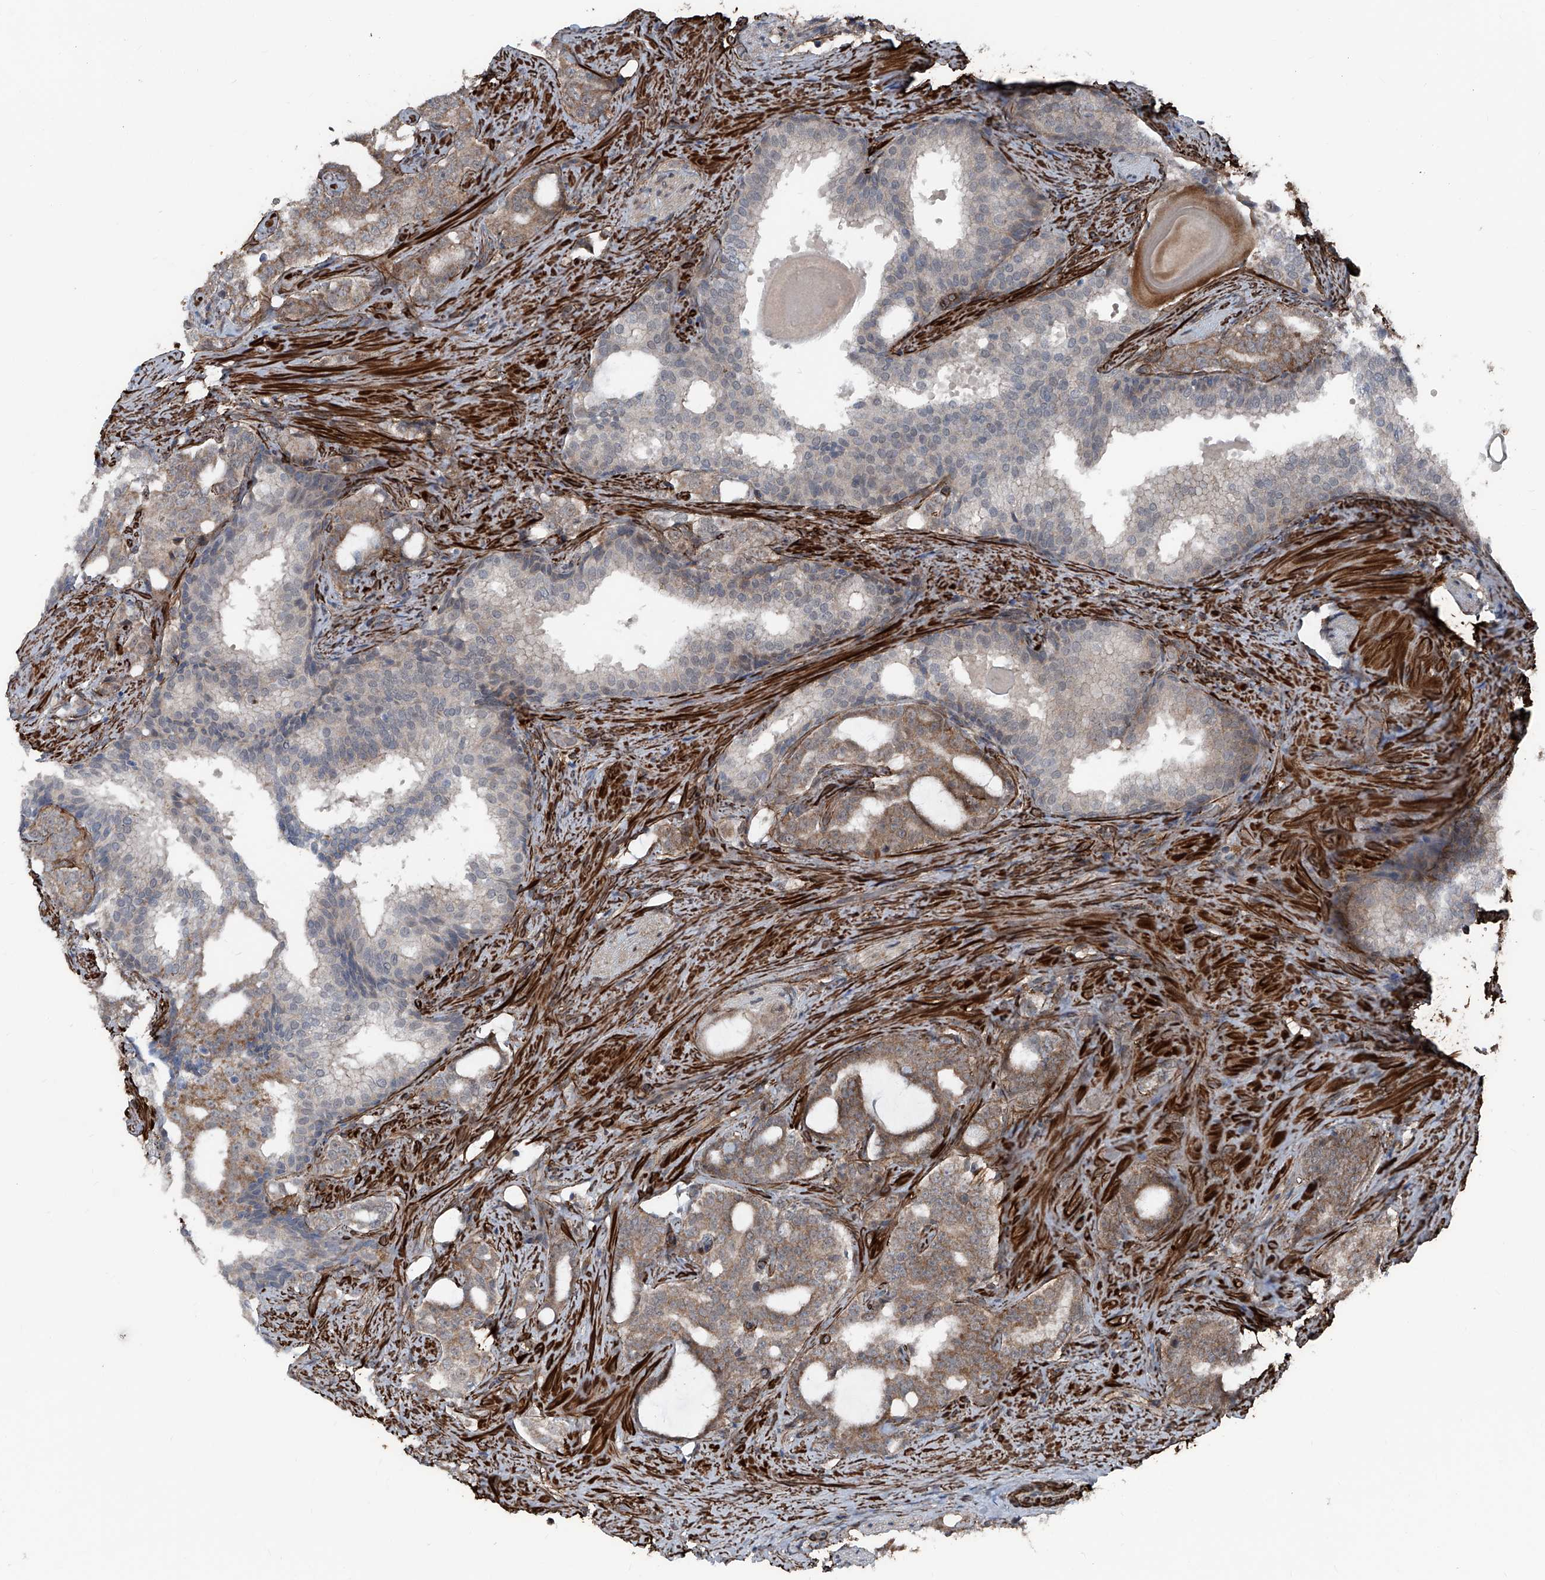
{"staining": {"intensity": "weak", "quantity": "<25%", "location": "cytoplasmic/membranous"}, "tissue": "prostate cancer", "cell_type": "Tumor cells", "image_type": "cancer", "snomed": [{"axis": "morphology", "description": "Adenocarcinoma, High grade"}, {"axis": "topography", "description": "Prostate"}], "caption": "Immunohistochemistry photomicrograph of neoplastic tissue: prostate high-grade adenocarcinoma stained with DAB (3,3'-diaminobenzidine) reveals no significant protein positivity in tumor cells. The staining was performed using DAB (3,3'-diaminobenzidine) to visualize the protein expression in brown, while the nuclei were stained in blue with hematoxylin (Magnification: 20x).", "gene": "COA7", "patient": {"sex": "male", "age": 64}}